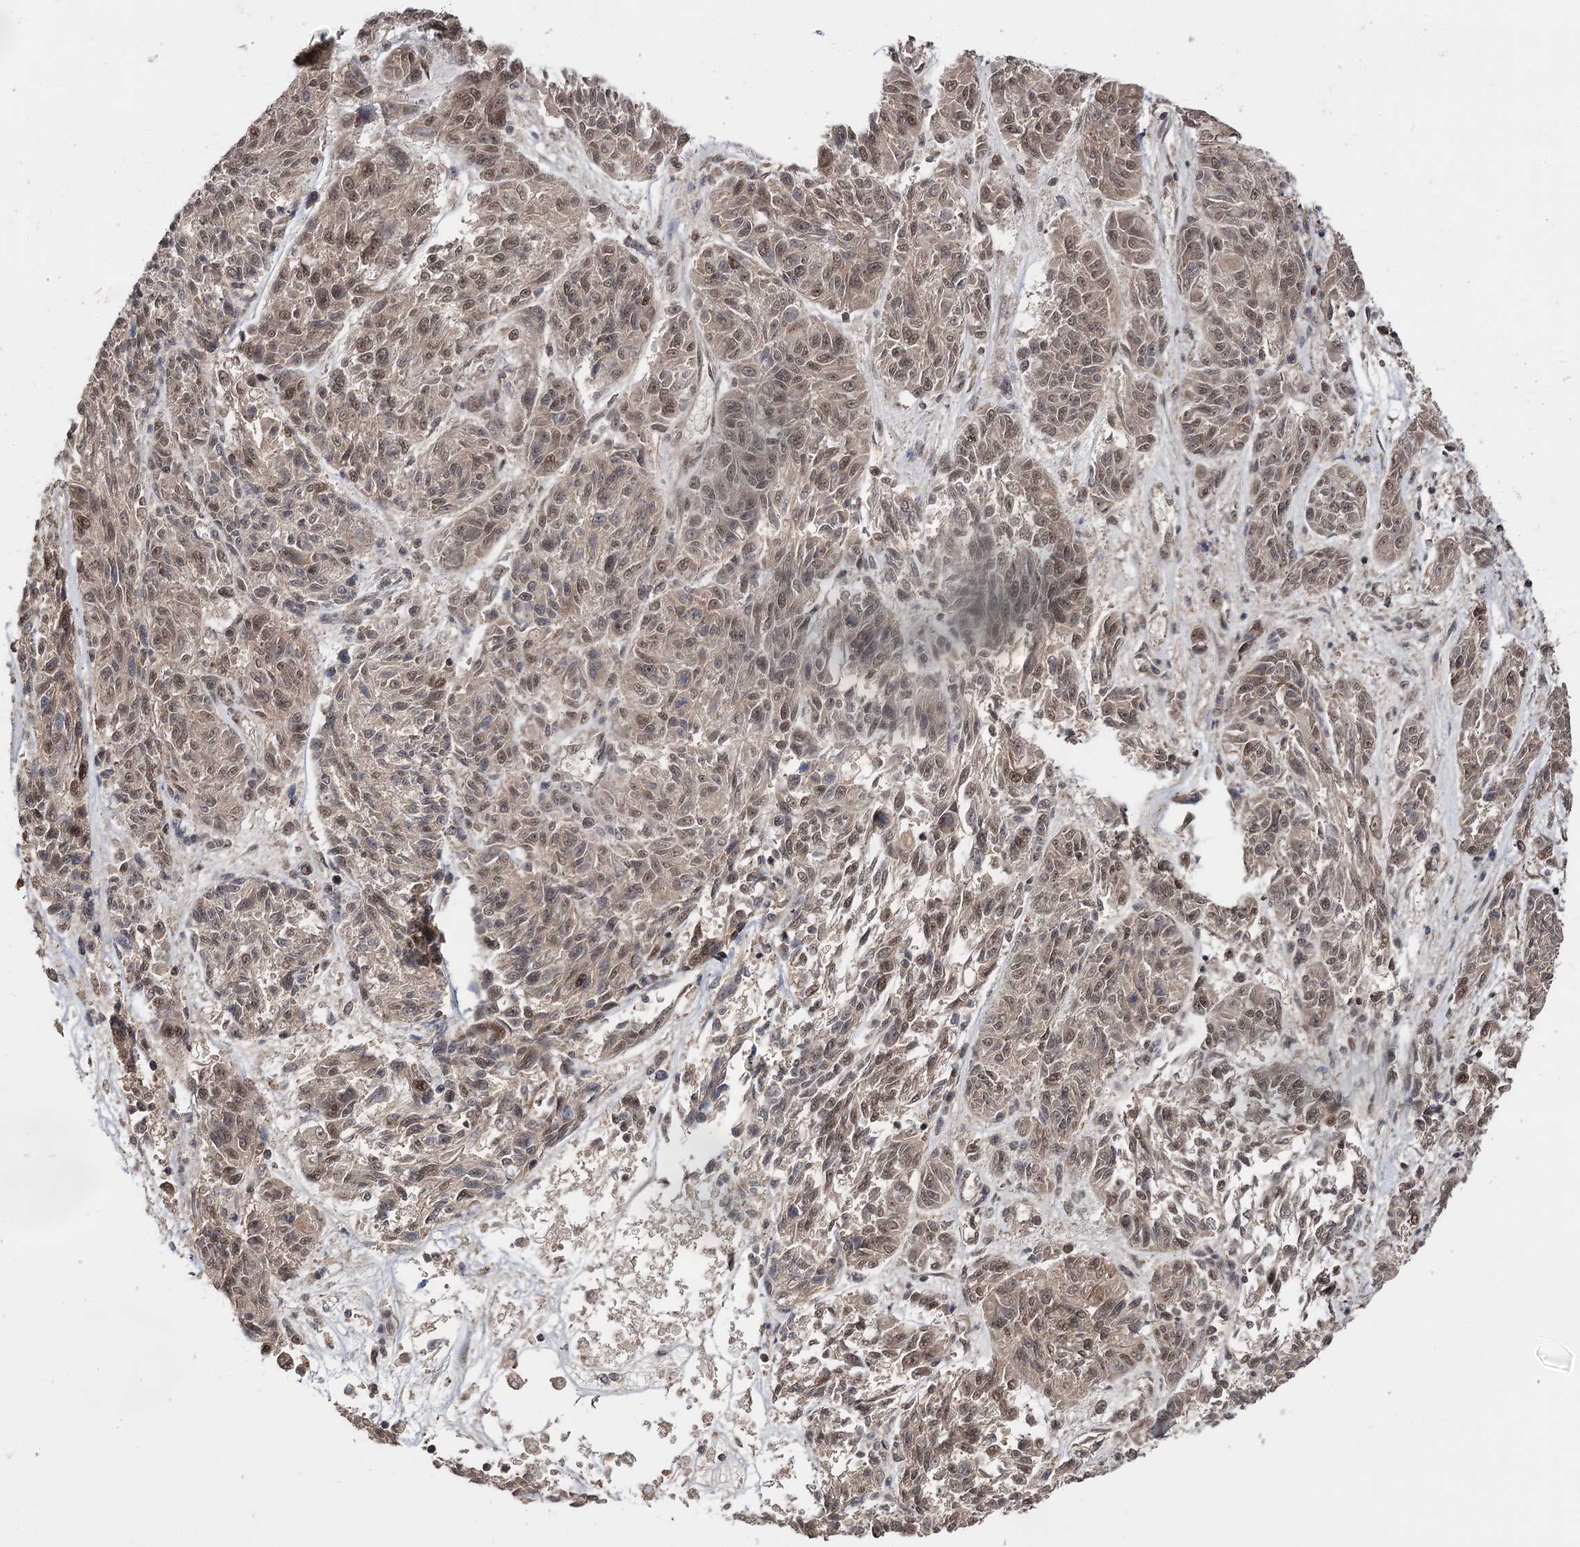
{"staining": {"intensity": "moderate", "quantity": ">75%", "location": "cytoplasmic/membranous,nuclear"}, "tissue": "melanoma", "cell_type": "Tumor cells", "image_type": "cancer", "snomed": [{"axis": "morphology", "description": "Malignant melanoma, NOS"}, {"axis": "topography", "description": "Skin"}], "caption": "High-magnification brightfield microscopy of malignant melanoma stained with DAB (3,3'-diaminobenzidine) (brown) and counterstained with hematoxylin (blue). tumor cells exhibit moderate cytoplasmic/membranous and nuclear positivity is identified in about>75% of cells.", "gene": "FAM53B", "patient": {"sex": "male", "age": 53}}